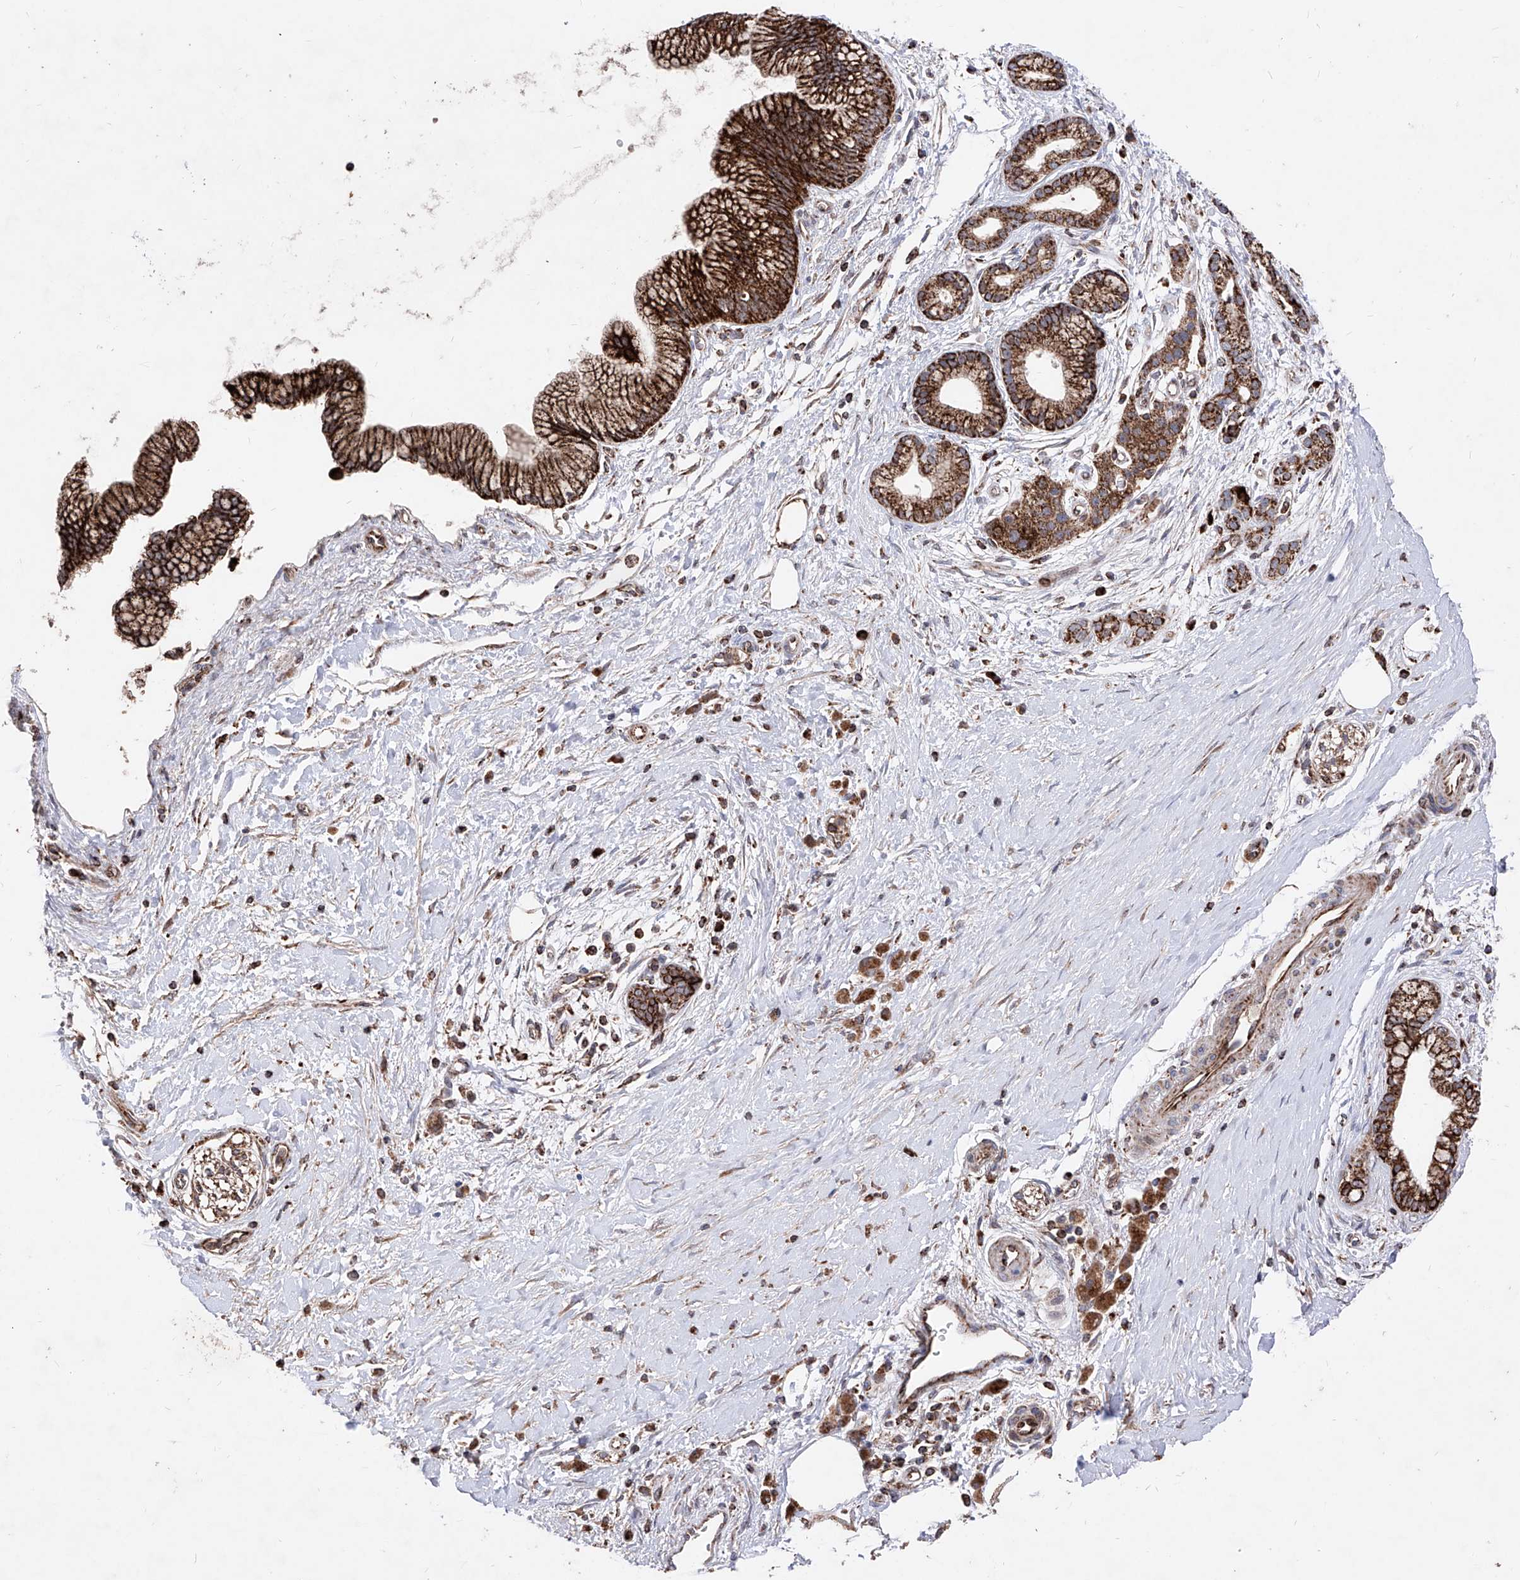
{"staining": {"intensity": "strong", "quantity": ">75%", "location": "cytoplasmic/membranous"}, "tissue": "pancreatic cancer", "cell_type": "Tumor cells", "image_type": "cancer", "snomed": [{"axis": "morphology", "description": "Adenocarcinoma, NOS"}, {"axis": "topography", "description": "Pancreas"}], "caption": "Approximately >75% of tumor cells in pancreatic adenocarcinoma reveal strong cytoplasmic/membranous protein expression as visualized by brown immunohistochemical staining.", "gene": "SEMA6A", "patient": {"sex": "male", "age": 58}}